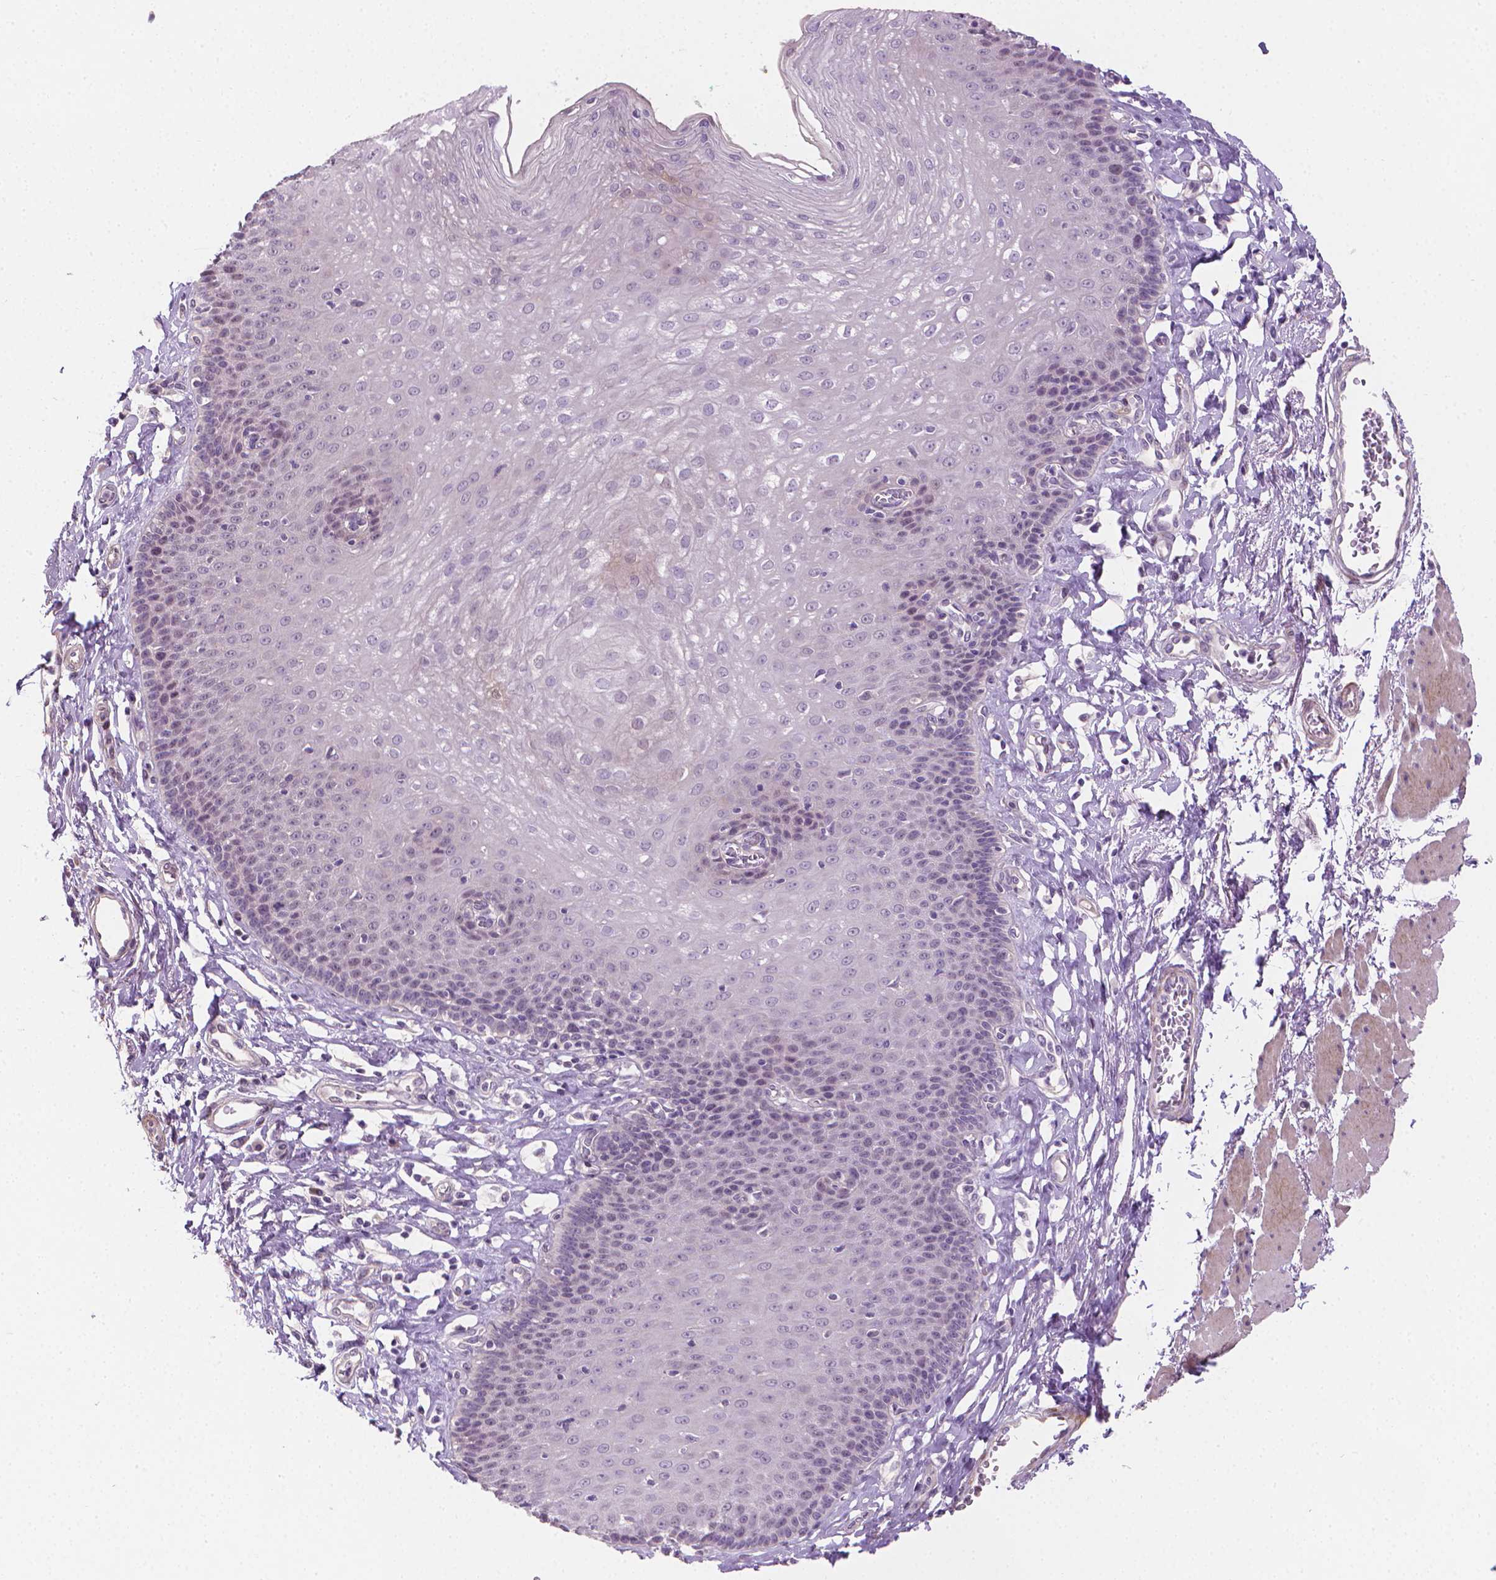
{"staining": {"intensity": "negative", "quantity": "none", "location": "none"}, "tissue": "esophagus", "cell_type": "Squamous epithelial cells", "image_type": "normal", "snomed": [{"axis": "morphology", "description": "Normal tissue, NOS"}, {"axis": "topography", "description": "Esophagus"}], "caption": "A micrograph of human esophagus is negative for staining in squamous epithelial cells. Brightfield microscopy of immunohistochemistry (IHC) stained with DAB (3,3'-diaminobenzidine) (brown) and hematoxylin (blue), captured at high magnification.", "gene": "GSDMA", "patient": {"sex": "female", "age": 81}}